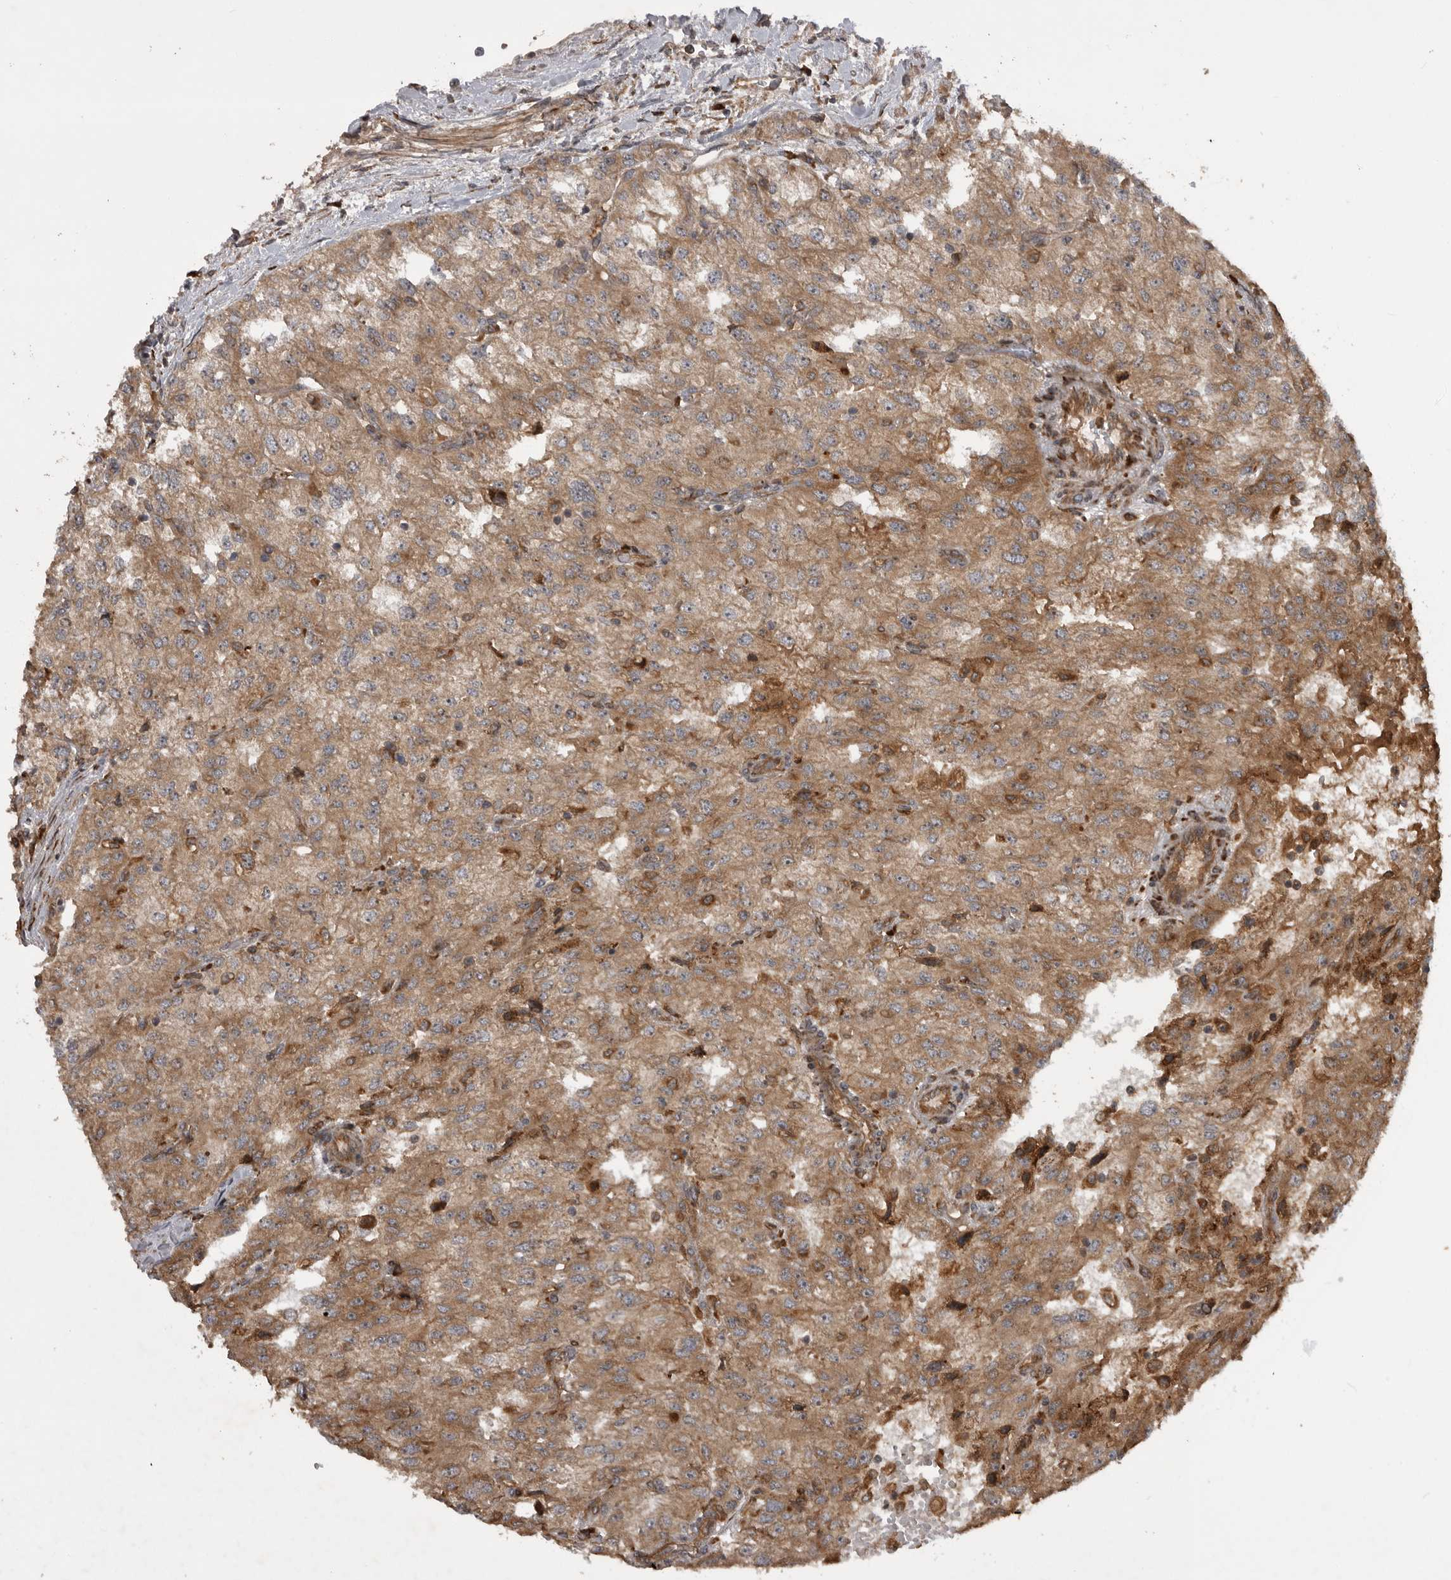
{"staining": {"intensity": "moderate", "quantity": ">75%", "location": "cytoplasmic/membranous"}, "tissue": "renal cancer", "cell_type": "Tumor cells", "image_type": "cancer", "snomed": [{"axis": "morphology", "description": "Adenocarcinoma, NOS"}, {"axis": "topography", "description": "Kidney"}], "caption": "Brown immunohistochemical staining in renal cancer demonstrates moderate cytoplasmic/membranous staining in about >75% of tumor cells.", "gene": "RAB3GAP2", "patient": {"sex": "female", "age": 54}}